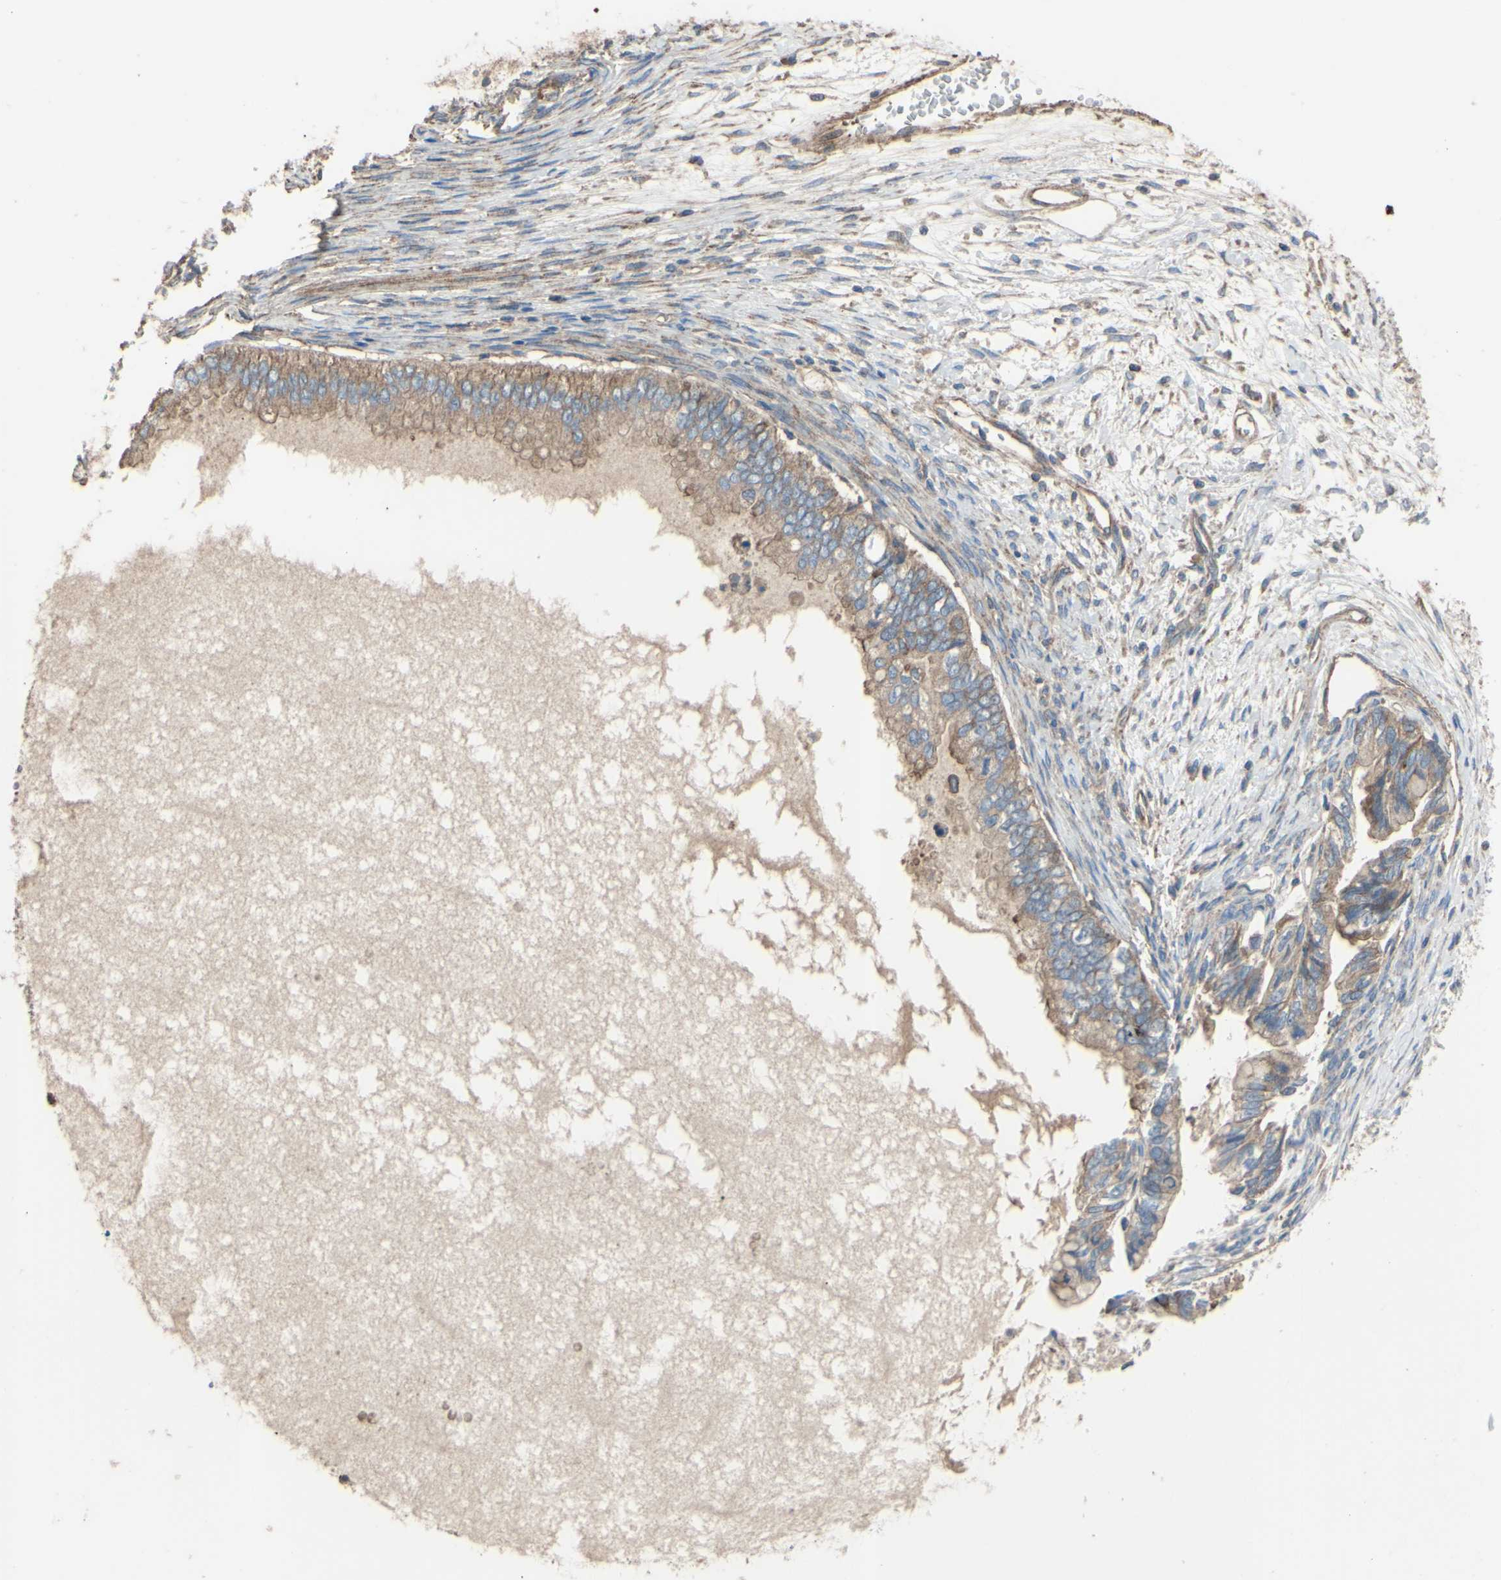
{"staining": {"intensity": "moderate", "quantity": ">75%", "location": "cytoplasmic/membranous"}, "tissue": "ovarian cancer", "cell_type": "Tumor cells", "image_type": "cancer", "snomed": [{"axis": "morphology", "description": "Cystadenocarcinoma, mucinous, NOS"}, {"axis": "topography", "description": "Ovary"}], "caption": "Immunohistochemical staining of human ovarian cancer (mucinous cystadenocarcinoma) demonstrates moderate cytoplasmic/membranous protein staining in about >75% of tumor cells. The staining is performed using DAB brown chromogen to label protein expression. The nuclei are counter-stained blue using hematoxylin.", "gene": "BECN1", "patient": {"sex": "female", "age": 80}}